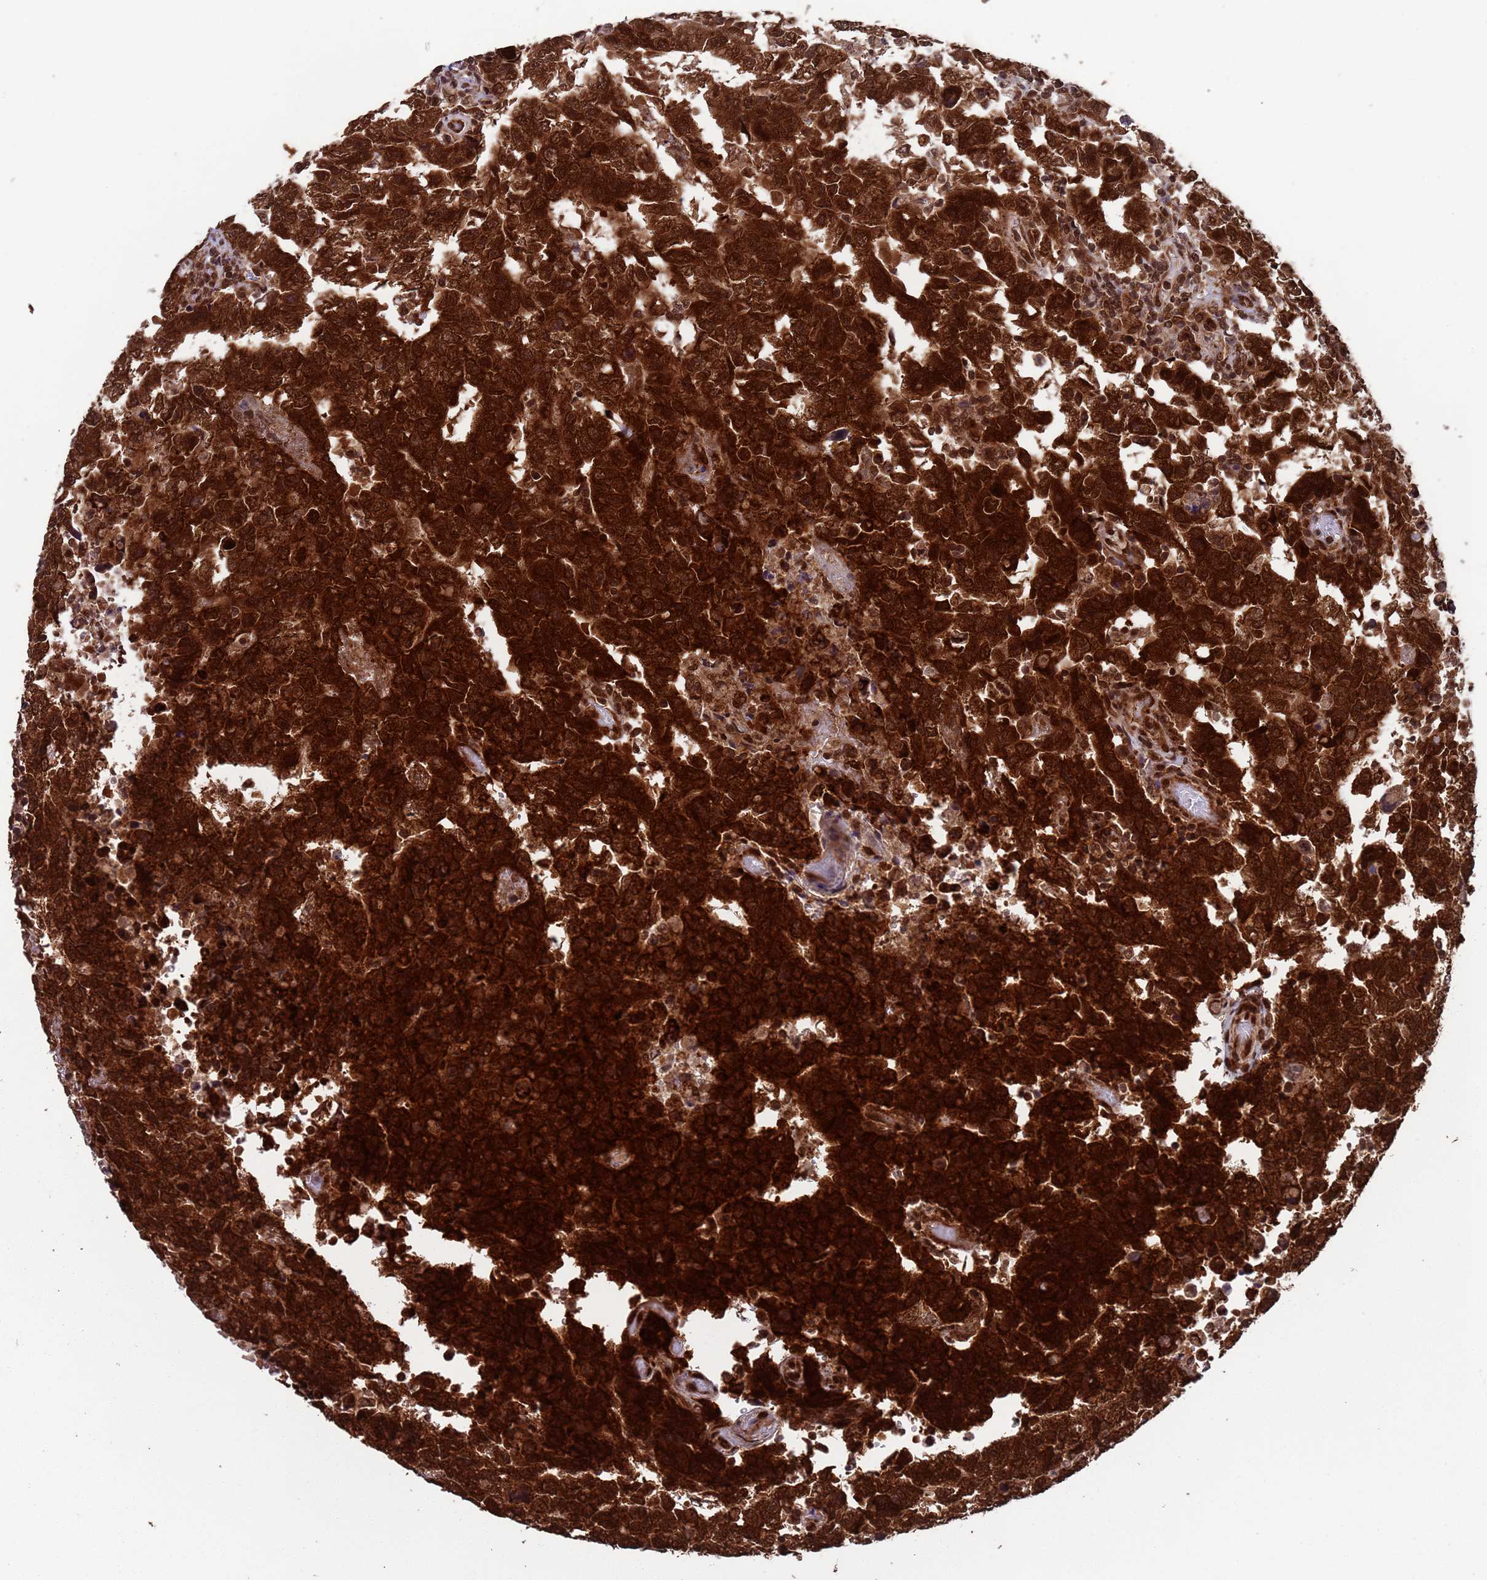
{"staining": {"intensity": "strong", "quantity": ">75%", "location": "cytoplasmic/membranous,nuclear"}, "tissue": "testis cancer", "cell_type": "Tumor cells", "image_type": "cancer", "snomed": [{"axis": "morphology", "description": "Carcinoma, Embryonal, NOS"}, {"axis": "topography", "description": "Testis"}], "caption": "Protein staining of embryonal carcinoma (testis) tissue demonstrates strong cytoplasmic/membranous and nuclear positivity in approximately >75% of tumor cells.", "gene": "FUBP3", "patient": {"sex": "male", "age": 26}}